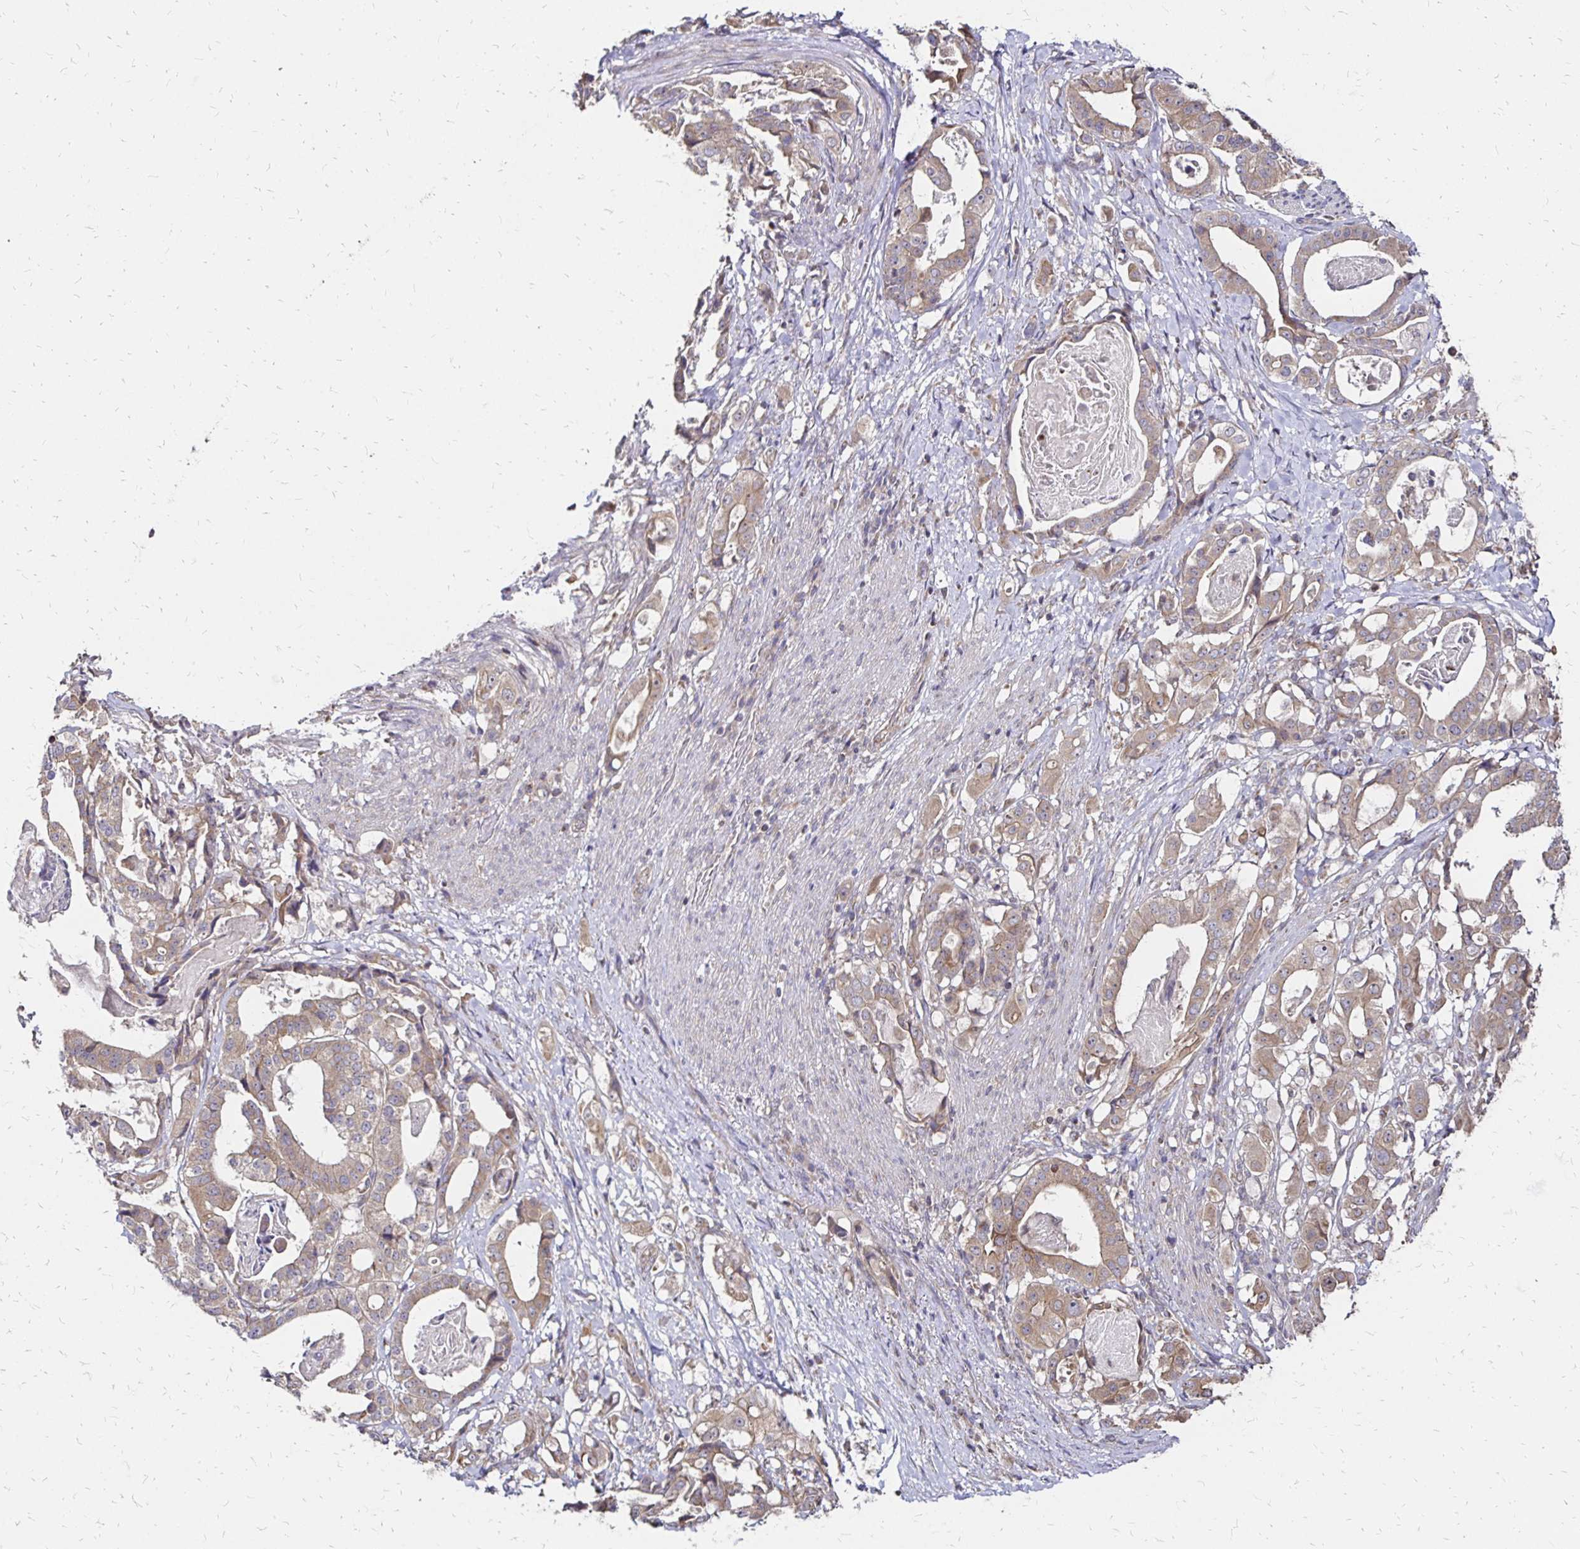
{"staining": {"intensity": "moderate", "quantity": ">75%", "location": "cytoplasmic/membranous"}, "tissue": "stomach cancer", "cell_type": "Tumor cells", "image_type": "cancer", "snomed": [{"axis": "morphology", "description": "Adenocarcinoma, NOS"}, {"axis": "topography", "description": "Stomach"}], "caption": "Human stomach adenocarcinoma stained for a protein (brown) exhibits moderate cytoplasmic/membranous positive expression in about >75% of tumor cells.", "gene": "ZW10", "patient": {"sex": "male", "age": 48}}